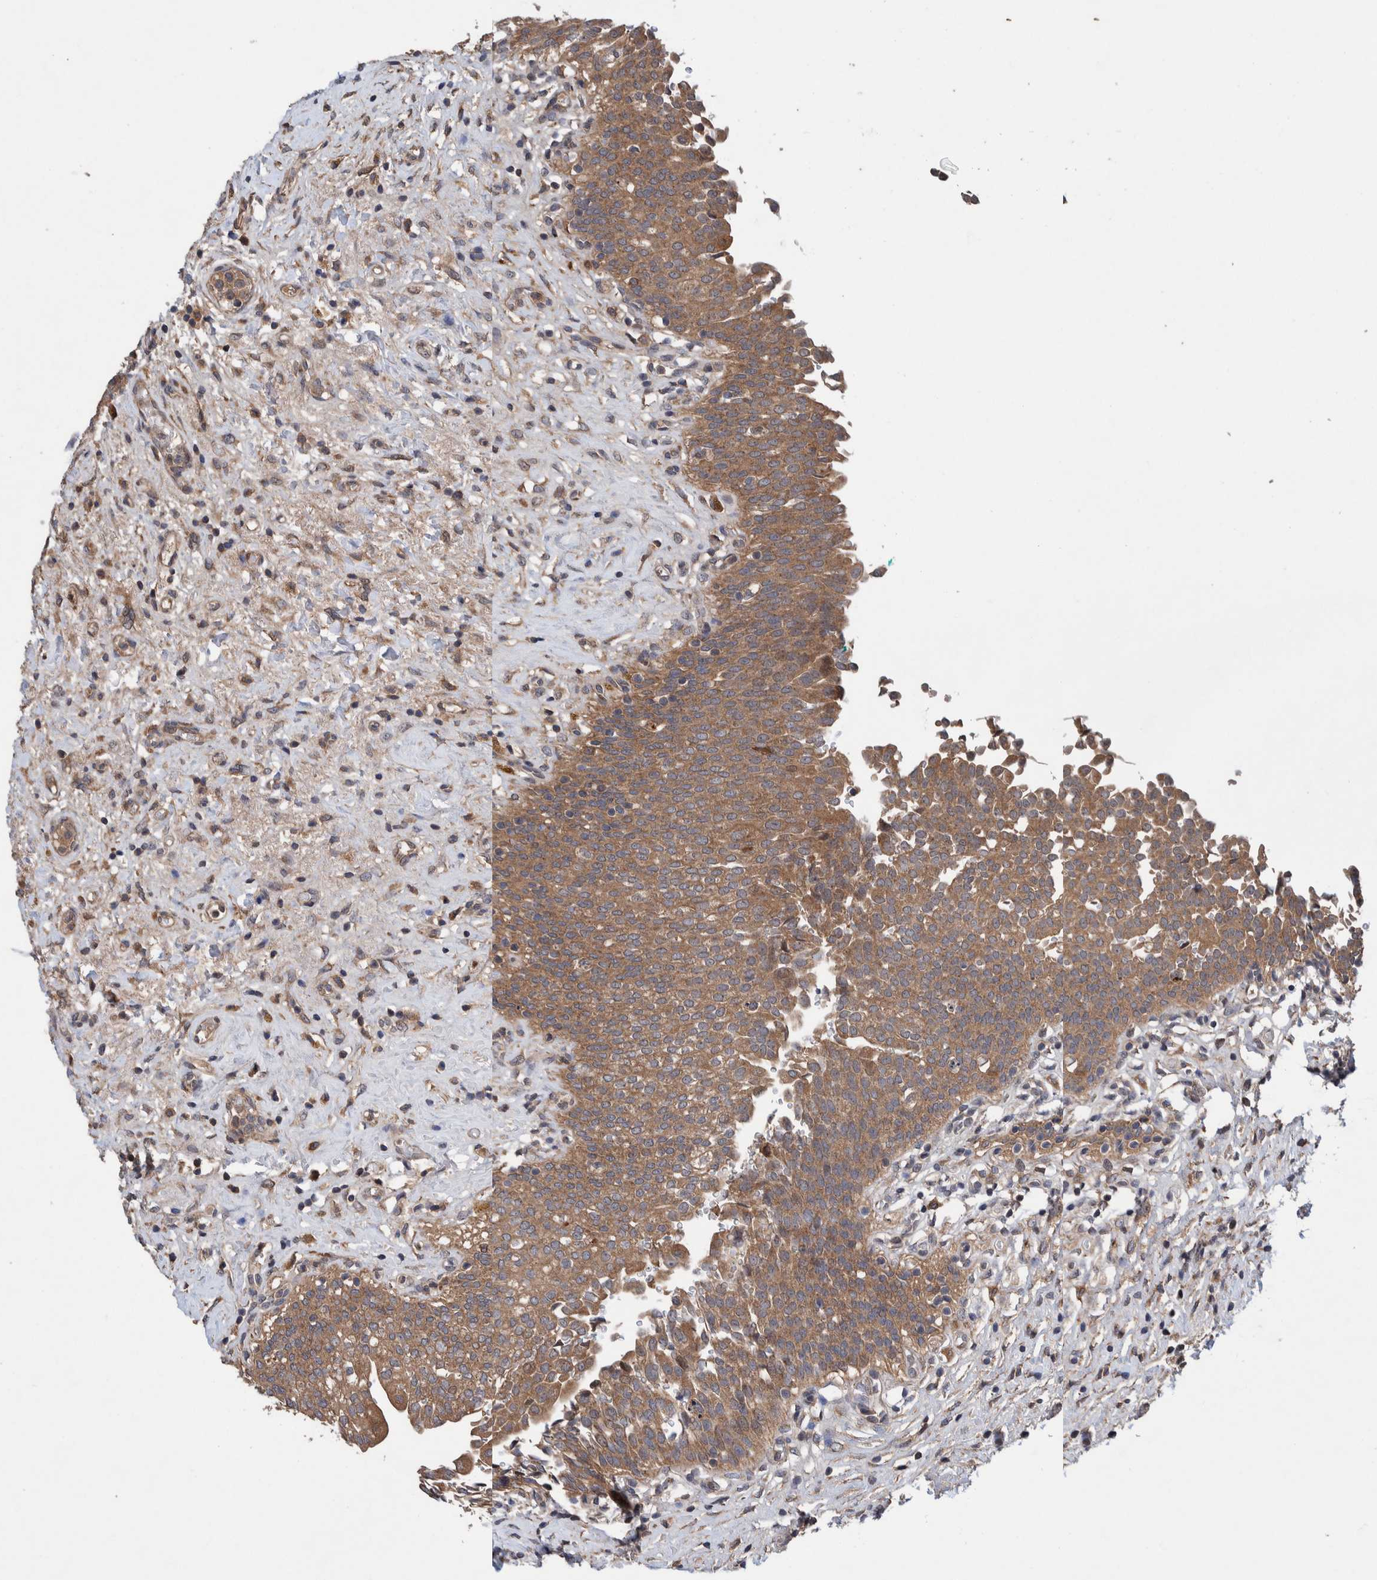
{"staining": {"intensity": "moderate", "quantity": ">75%", "location": "cytoplasmic/membranous"}, "tissue": "urinary bladder", "cell_type": "Urothelial cells", "image_type": "normal", "snomed": [{"axis": "morphology", "description": "Urothelial carcinoma, High grade"}, {"axis": "topography", "description": "Urinary bladder"}], "caption": "IHC of unremarkable urinary bladder displays medium levels of moderate cytoplasmic/membranous staining in approximately >75% of urothelial cells. (DAB (3,3'-diaminobenzidine) = brown stain, brightfield microscopy at high magnification).", "gene": "PIK3R6", "patient": {"sex": "male", "age": 46}}